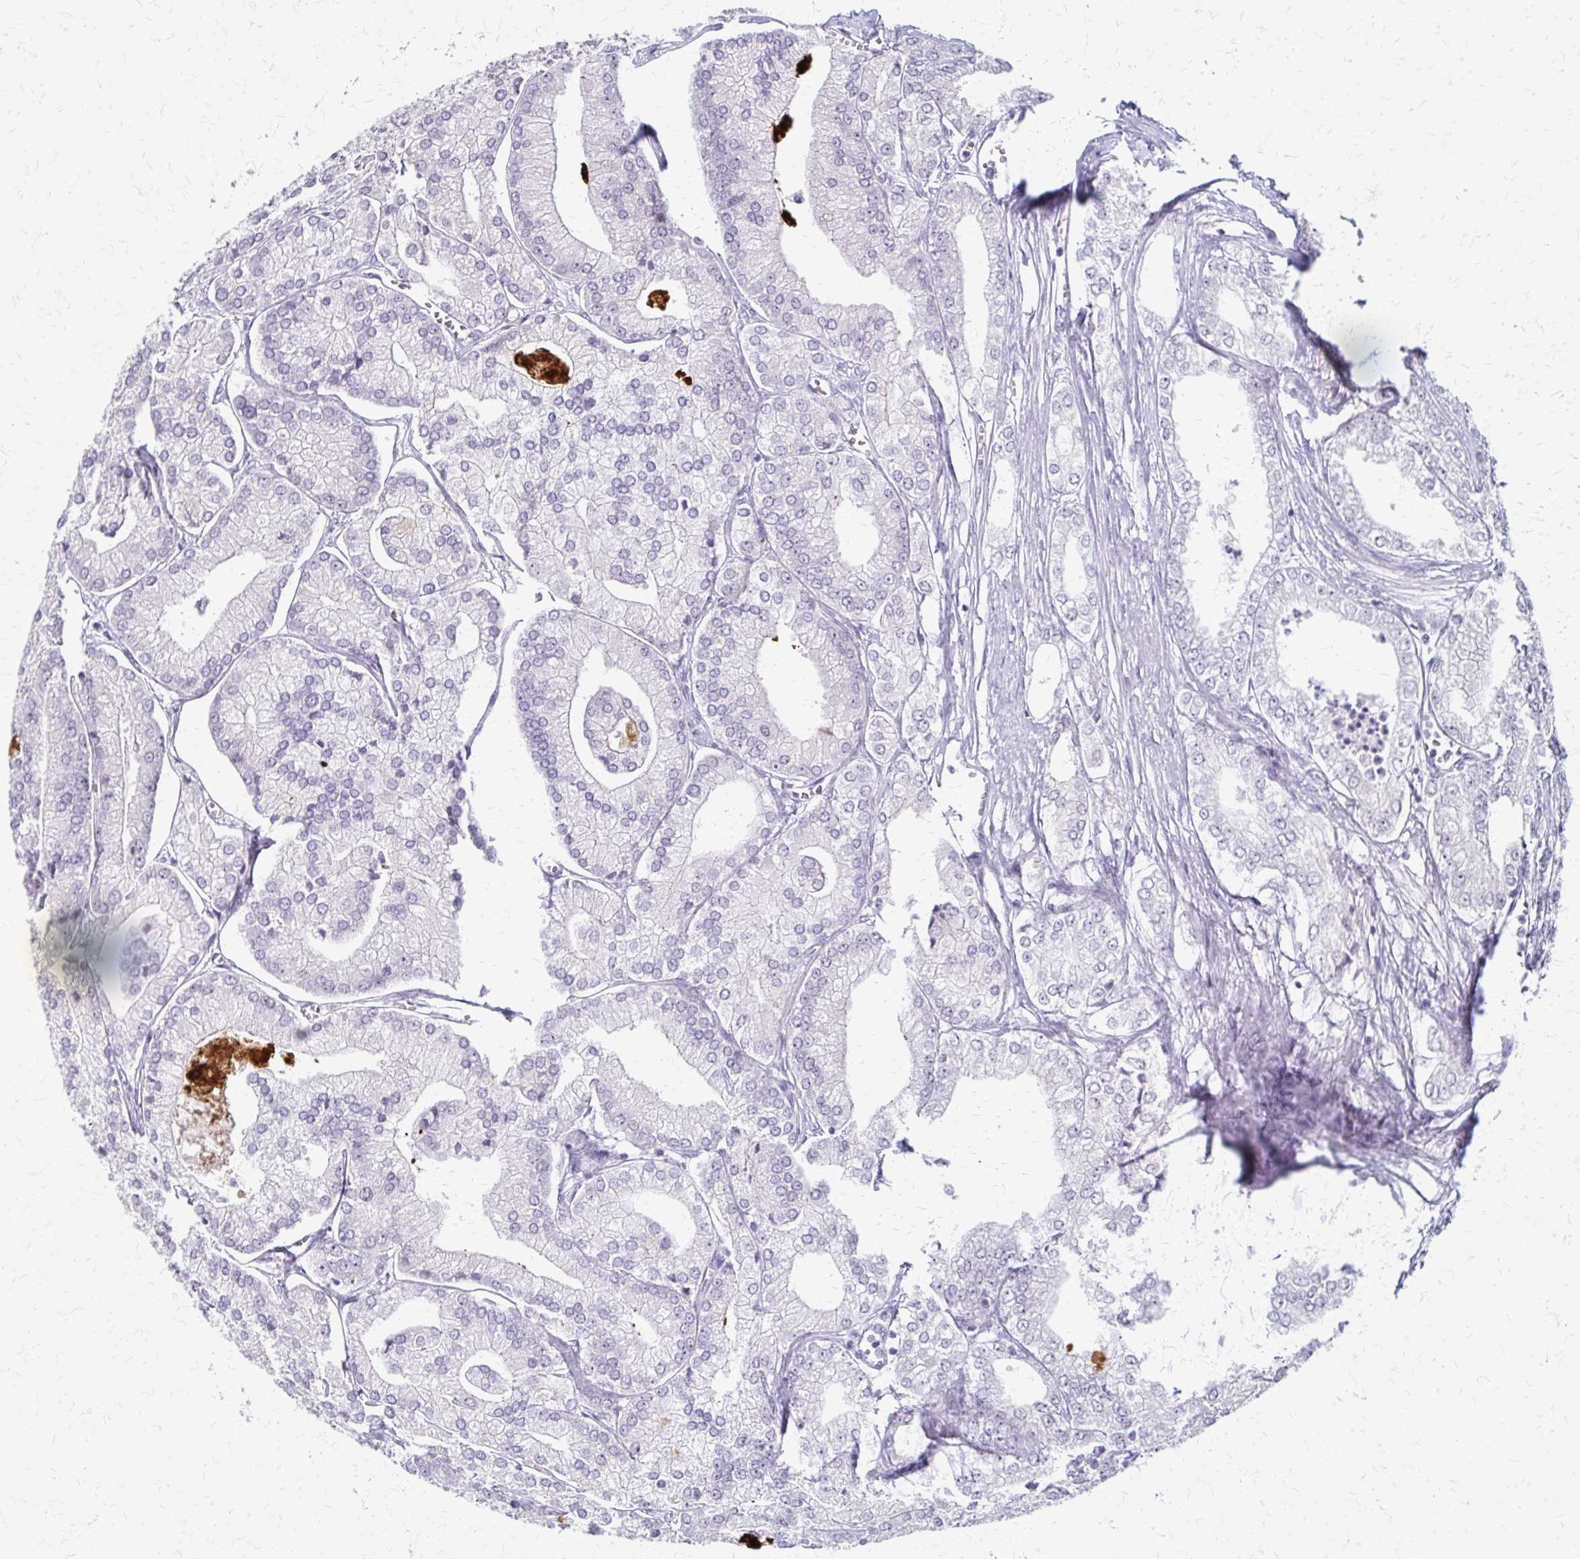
{"staining": {"intensity": "negative", "quantity": "none", "location": "none"}, "tissue": "prostate cancer", "cell_type": "Tumor cells", "image_type": "cancer", "snomed": [{"axis": "morphology", "description": "Adenocarcinoma, High grade"}, {"axis": "topography", "description": "Prostate"}], "caption": "A micrograph of human adenocarcinoma (high-grade) (prostate) is negative for staining in tumor cells.", "gene": "EED", "patient": {"sex": "male", "age": 61}}